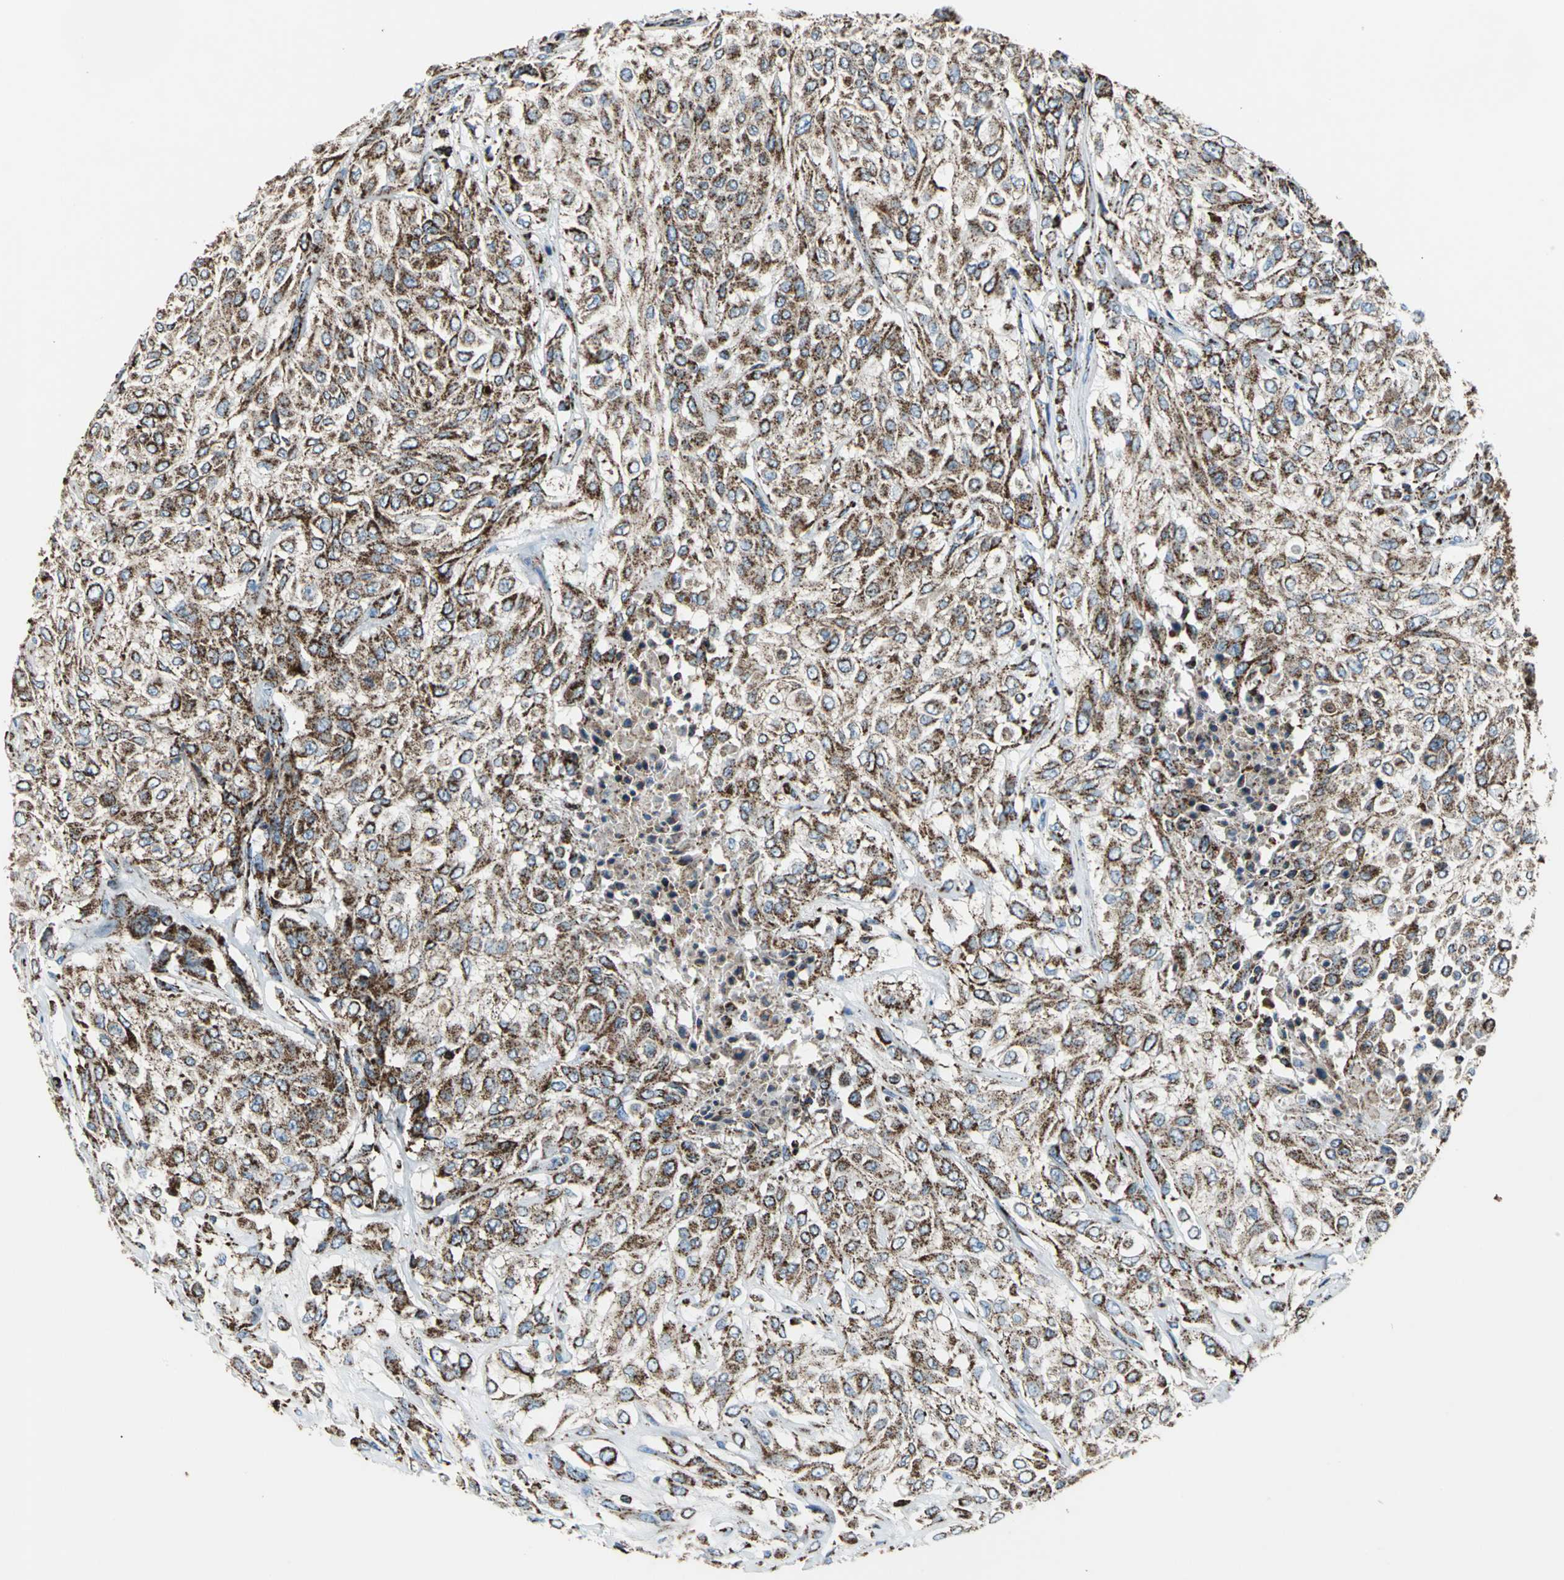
{"staining": {"intensity": "moderate", "quantity": ">75%", "location": "cytoplasmic/membranous"}, "tissue": "urothelial cancer", "cell_type": "Tumor cells", "image_type": "cancer", "snomed": [{"axis": "morphology", "description": "Urothelial carcinoma, High grade"}, {"axis": "topography", "description": "Urinary bladder"}], "caption": "The immunohistochemical stain labels moderate cytoplasmic/membranous expression in tumor cells of urothelial cancer tissue.", "gene": "ECH1", "patient": {"sex": "male", "age": 57}}